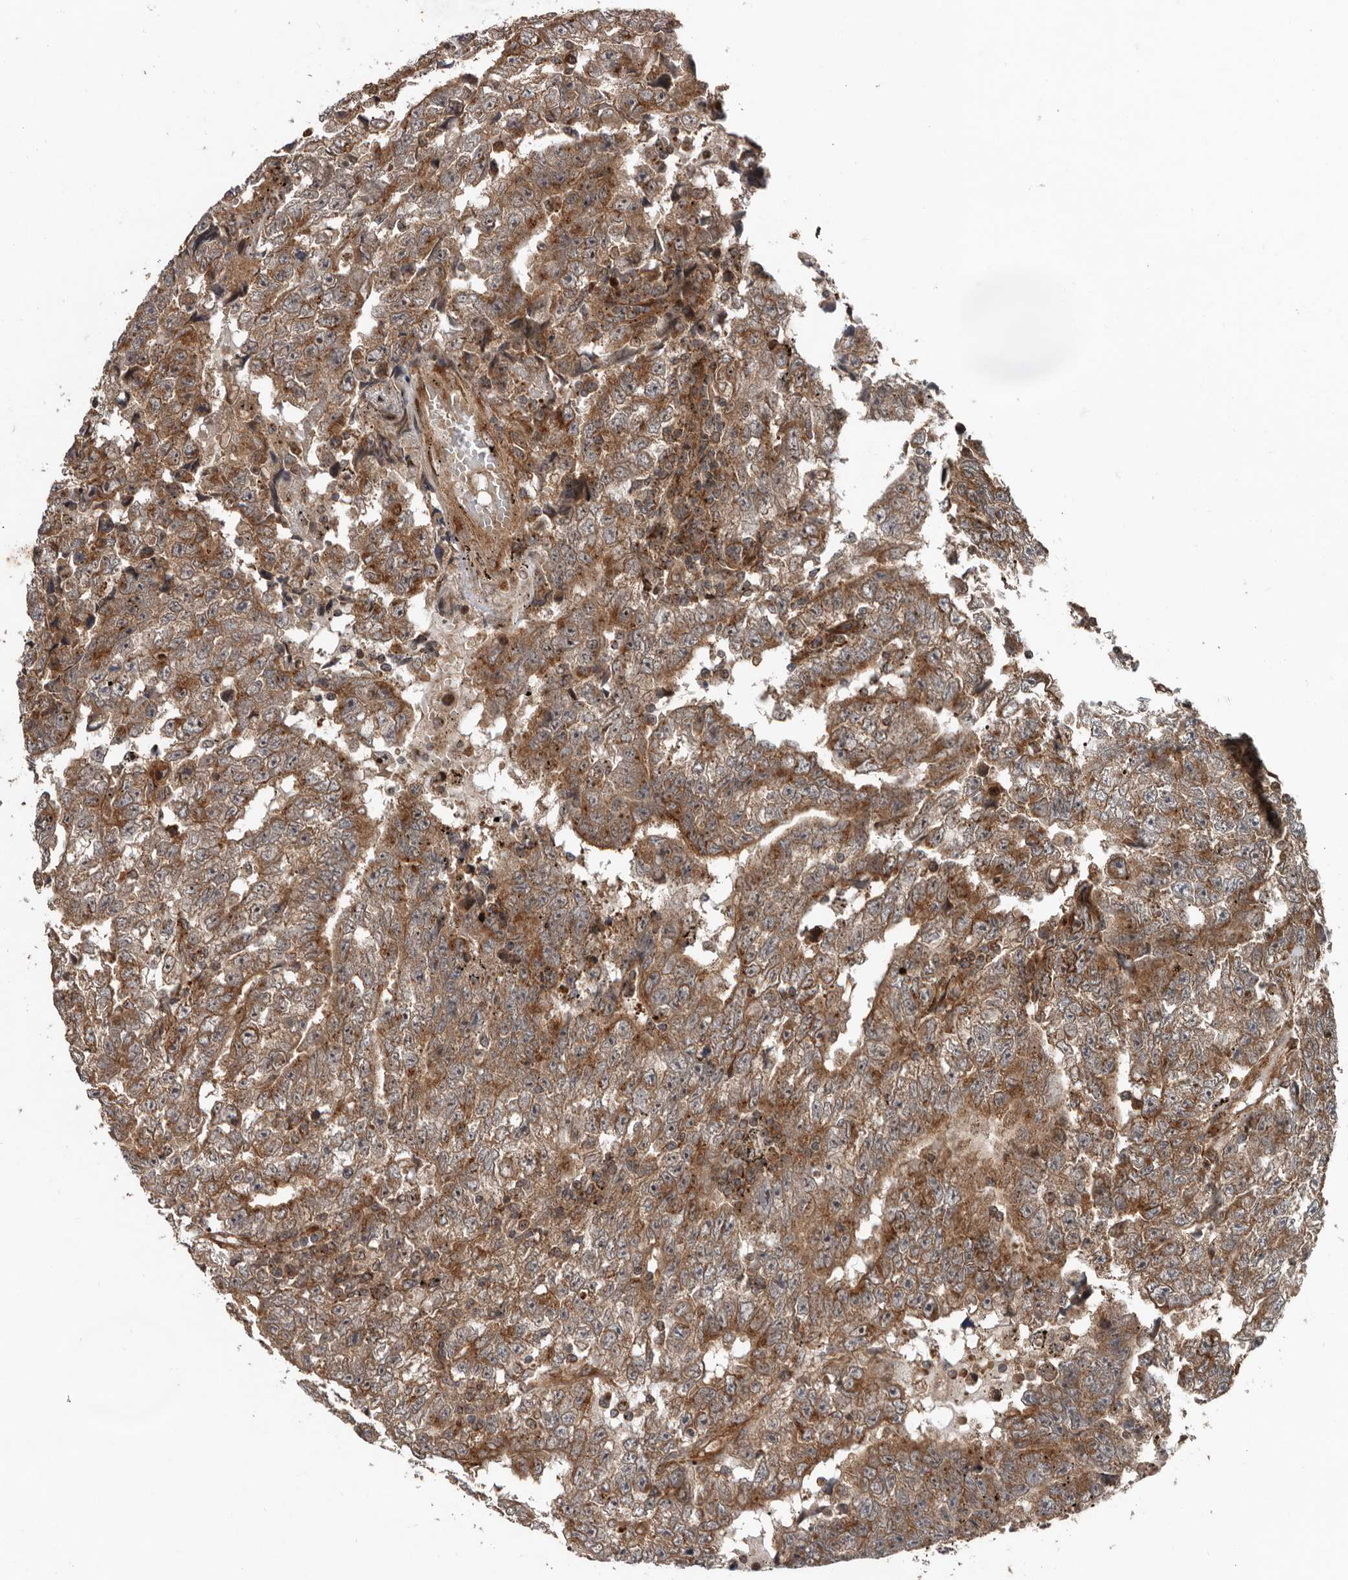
{"staining": {"intensity": "moderate", "quantity": ">75%", "location": "cytoplasmic/membranous"}, "tissue": "testis cancer", "cell_type": "Tumor cells", "image_type": "cancer", "snomed": [{"axis": "morphology", "description": "Carcinoma, Embryonal, NOS"}, {"axis": "topography", "description": "Testis"}], "caption": "Protein expression by IHC reveals moderate cytoplasmic/membranous expression in approximately >75% of tumor cells in testis cancer (embryonal carcinoma). The protein is stained brown, and the nuclei are stained in blue (DAB IHC with brightfield microscopy, high magnification).", "gene": "CCDC190", "patient": {"sex": "male", "age": 25}}